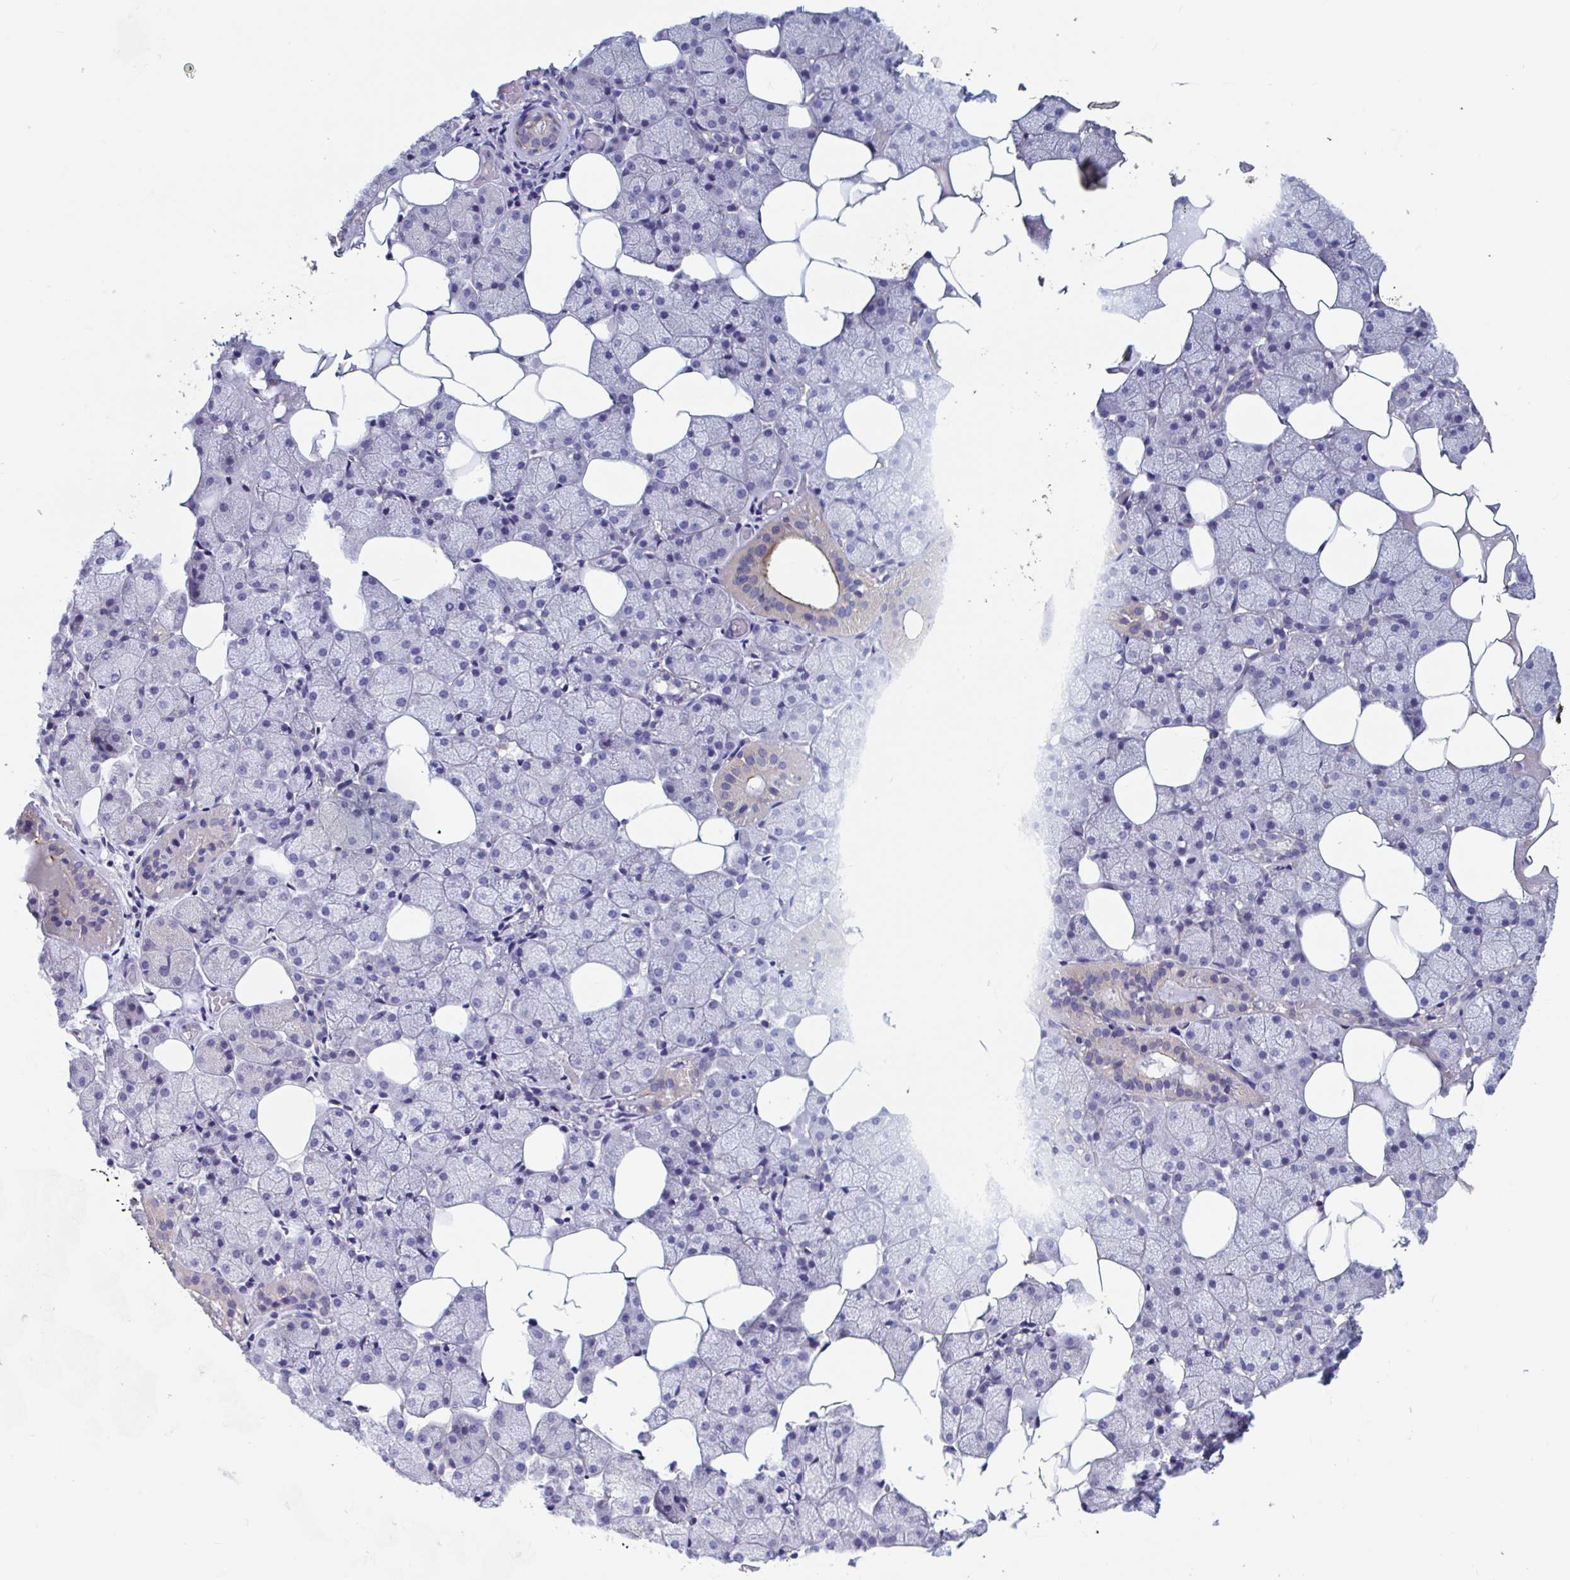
{"staining": {"intensity": "moderate", "quantity": "<25%", "location": "cytoplasmic/membranous"}, "tissue": "salivary gland", "cell_type": "Glandular cells", "image_type": "normal", "snomed": [{"axis": "morphology", "description": "Normal tissue, NOS"}, {"axis": "topography", "description": "Salivary gland"}], "caption": "Immunohistochemical staining of unremarkable human salivary gland exhibits low levels of moderate cytoplasmic/membranous staining in about <25% of glandular cells. (DAB IHC, brown staining for protein, blue staining for nuclei).", "gene": "UNKL", "patient": {"sex": "male", "age": 38}}